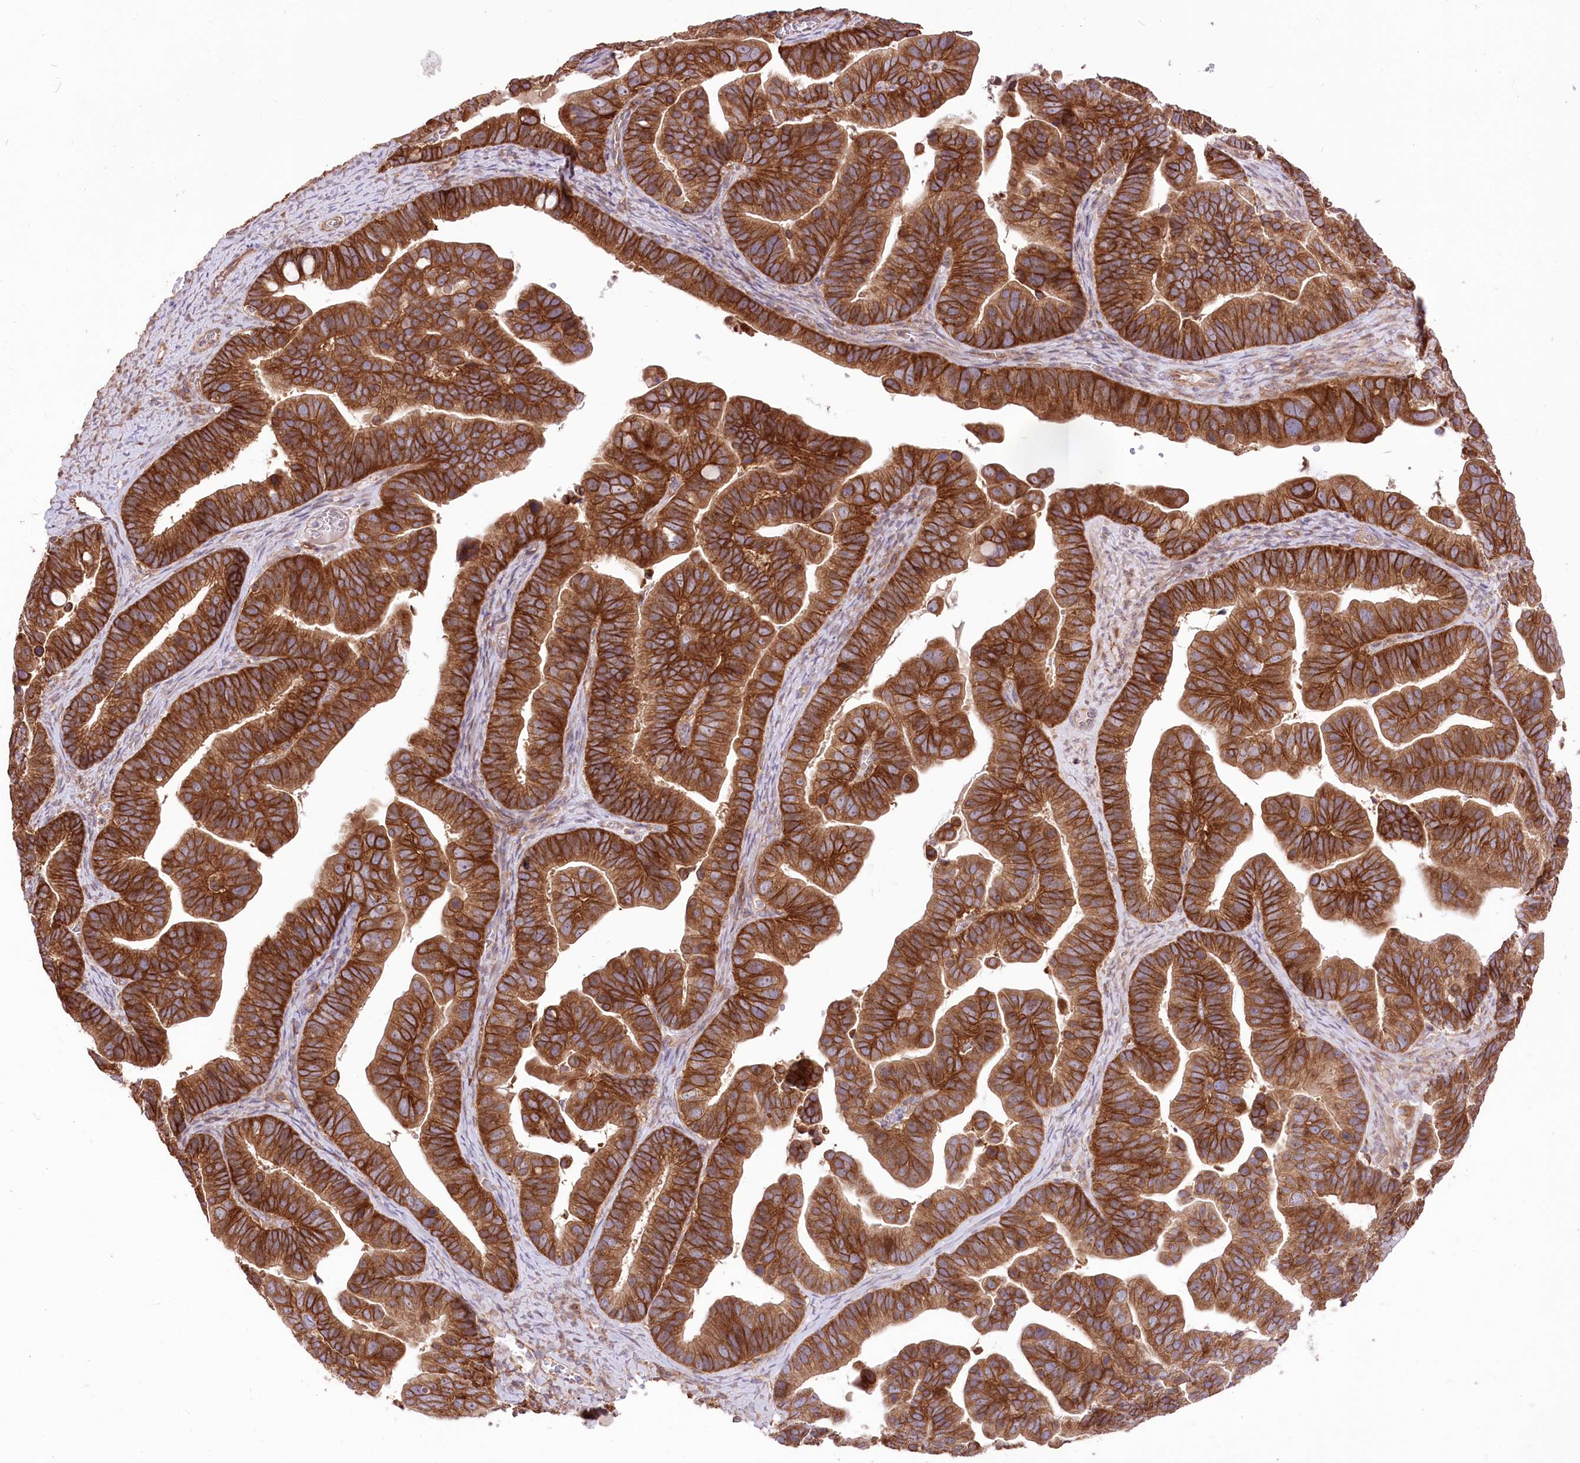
{"staining": {"intensity": "strong", "quantity": ">75%", "location": "cytoplasmic/membranous"}, "tissue": "ovarian cancer", "cell_type": "Tumor cells", "image_type": "cancer", "snomed": [{"axis": "morphology", "description": "Cystadenocarcinoma, serous, NOS"}, {"axis": "topography", "description": "Ovary"}], "caption": "About >75% of tumor cells in human ovarian serous cystadenocarcinoma show strong cytoplasmic/membranous protein positivity as visualized by brown immunohistochemical staining.", "gene": "XYLB", "patient": {"sex": "female", "age": 56}}